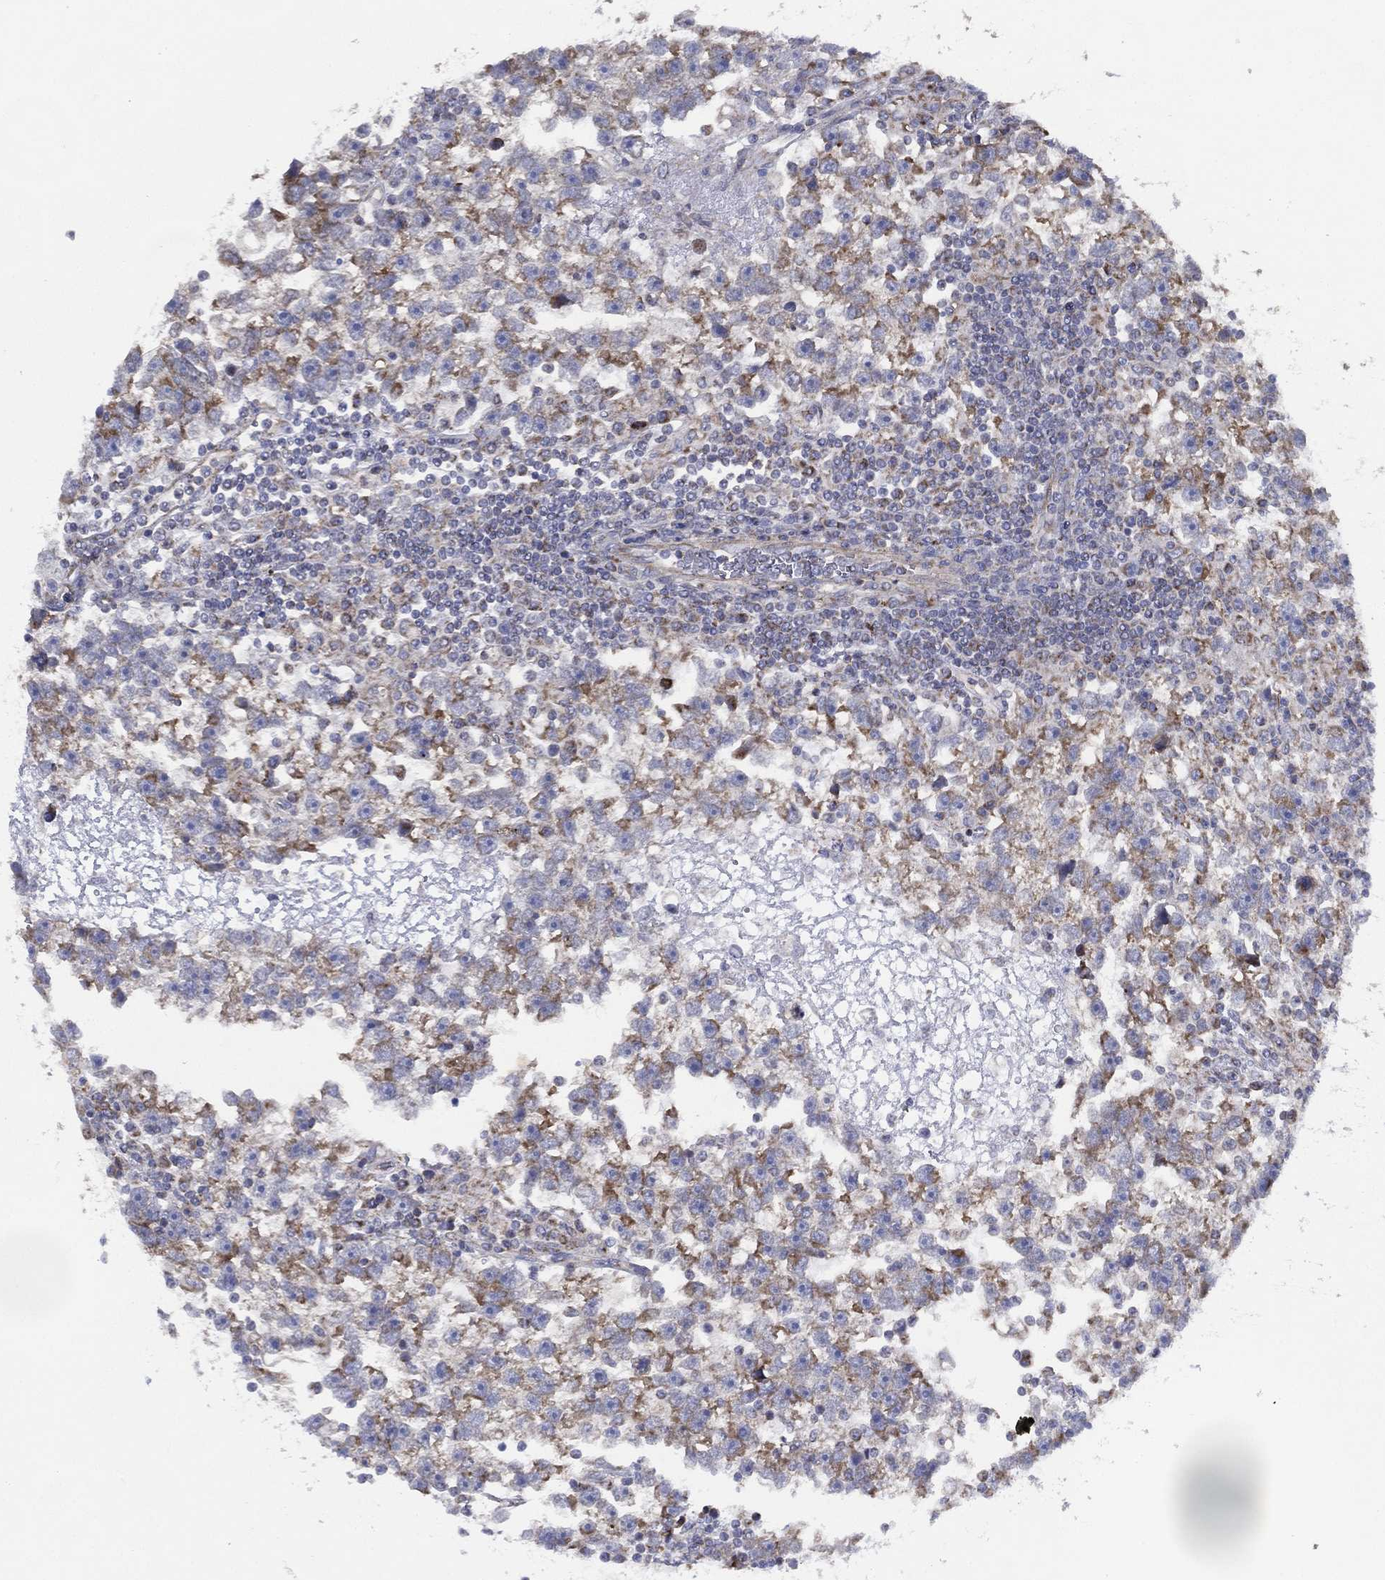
{"staining": {"intensity": "moderate", "quantity": "25%-75%", "location": "cytoplasmic/membranous"}, "tissue": "testis cancer", "cell_type": "Tumor cells", "image_type": "cancer", "snomed": [{"axis": "morphology", "description": "Seminoma, NOS"}, {"axis": "topography", "description": "Testis"}], "caption": "The histopathology image displays a brown stain indicating the presence of a protein in the cytoplasmic/membranous of tumor cells in seminoma (testis).", "gene": "ZNF223", "patient": {"sex": "male", "age": 47}}